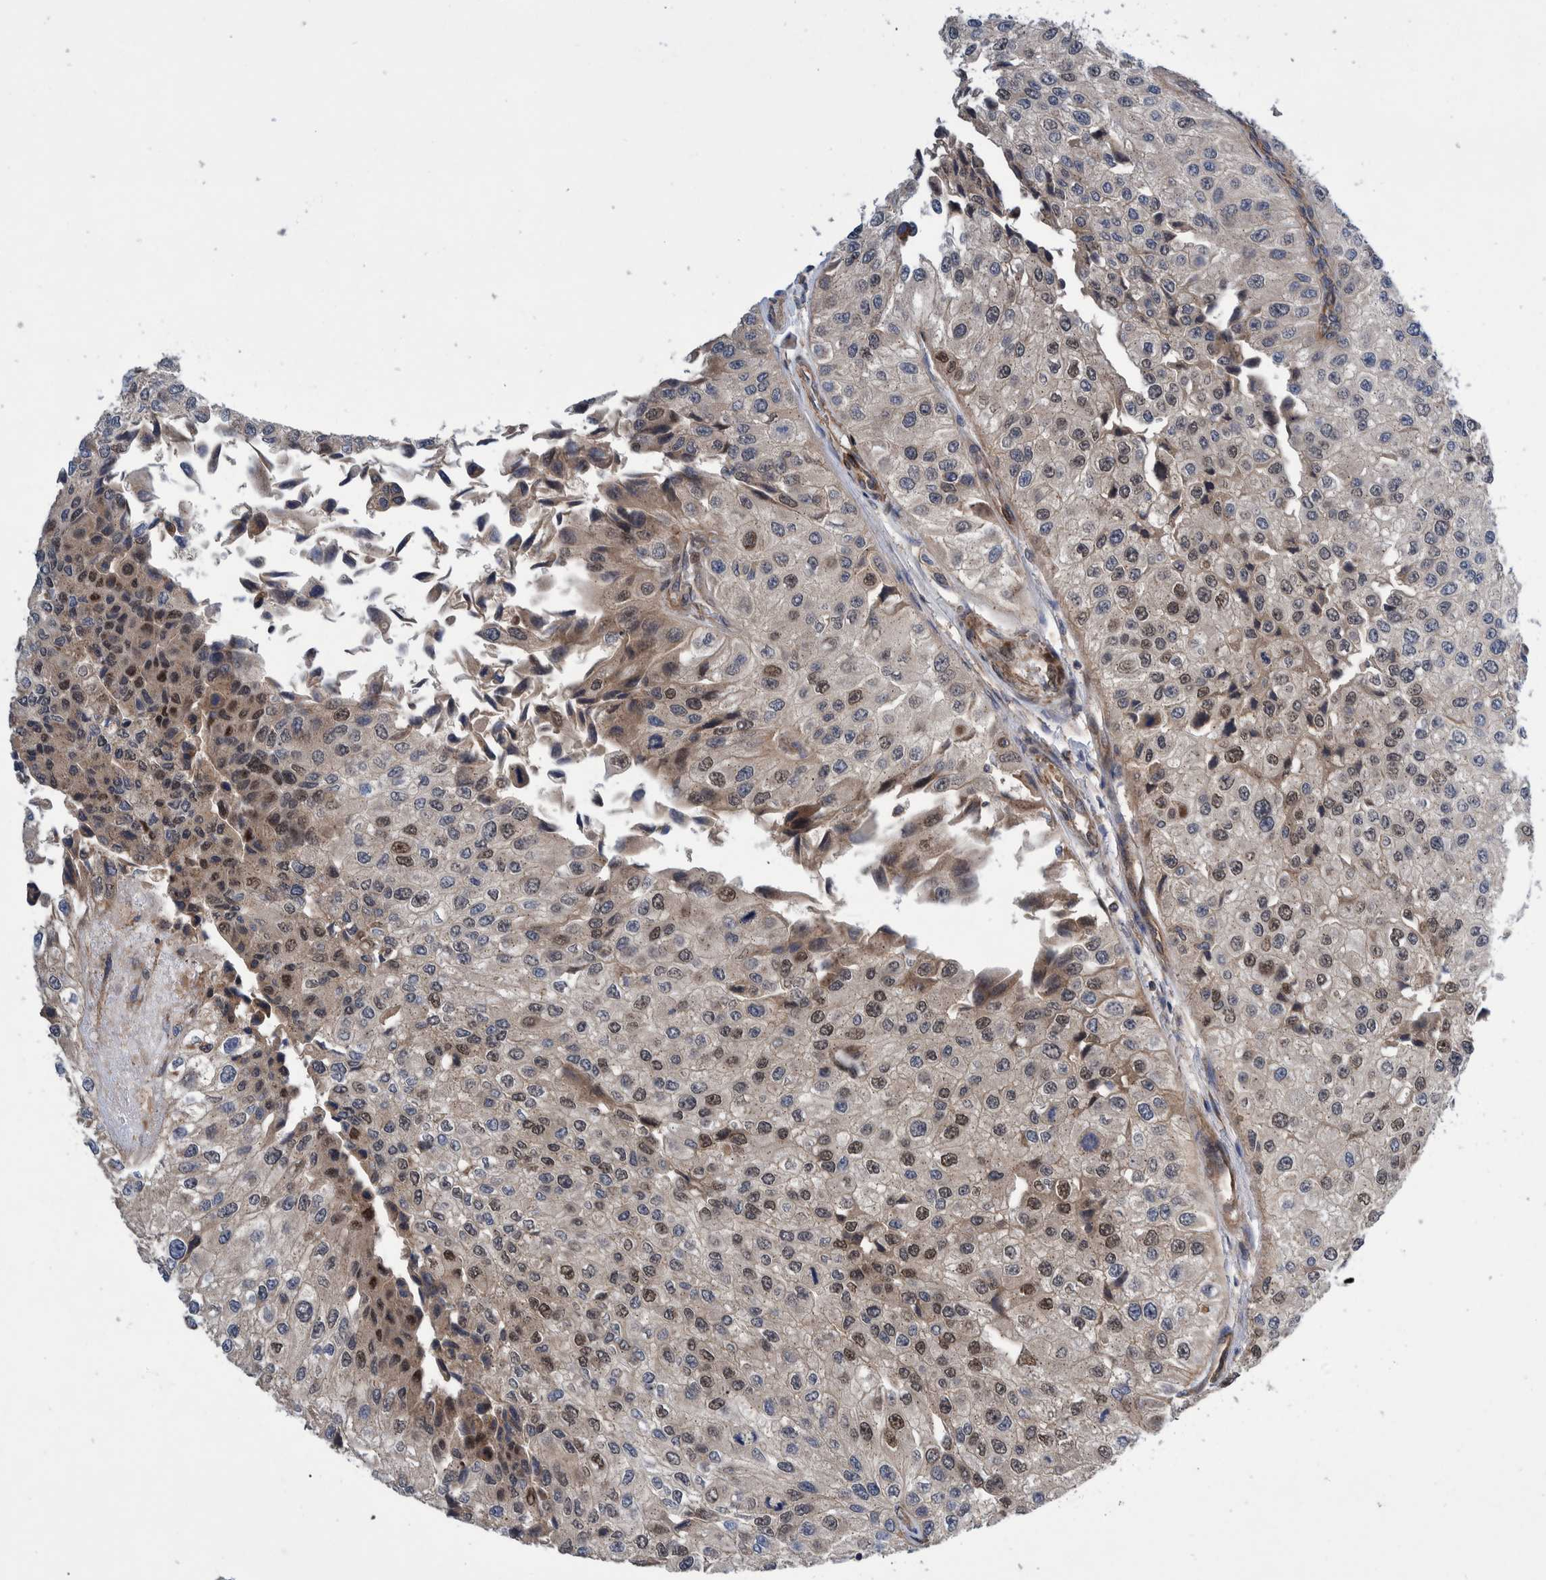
{"staining": {"intensity": "moderate", "quantity": "25%-75%", "location": "cytoplasmic/membranous,nuclear"}, "tissue": "urothelial cancer", "cell_type": "Tumor cells", "image_type": "cancer", "snomed": [{"axis": "morphology", "description": "Urothelial carcinoma, High grade"}, {"axis": "topography", "description": "Kidney"}, {"axis": "topography", "description": "Urinary bladder"}], "caption": "Protein staining of urothelial cancer tissue shows moderate cytoplasmic/membranous and nuclear positivity in approximately 25%-75% of tumor cells.", "gene": "GRPEL2", "patient": {"sex": "male", "age": 77}}